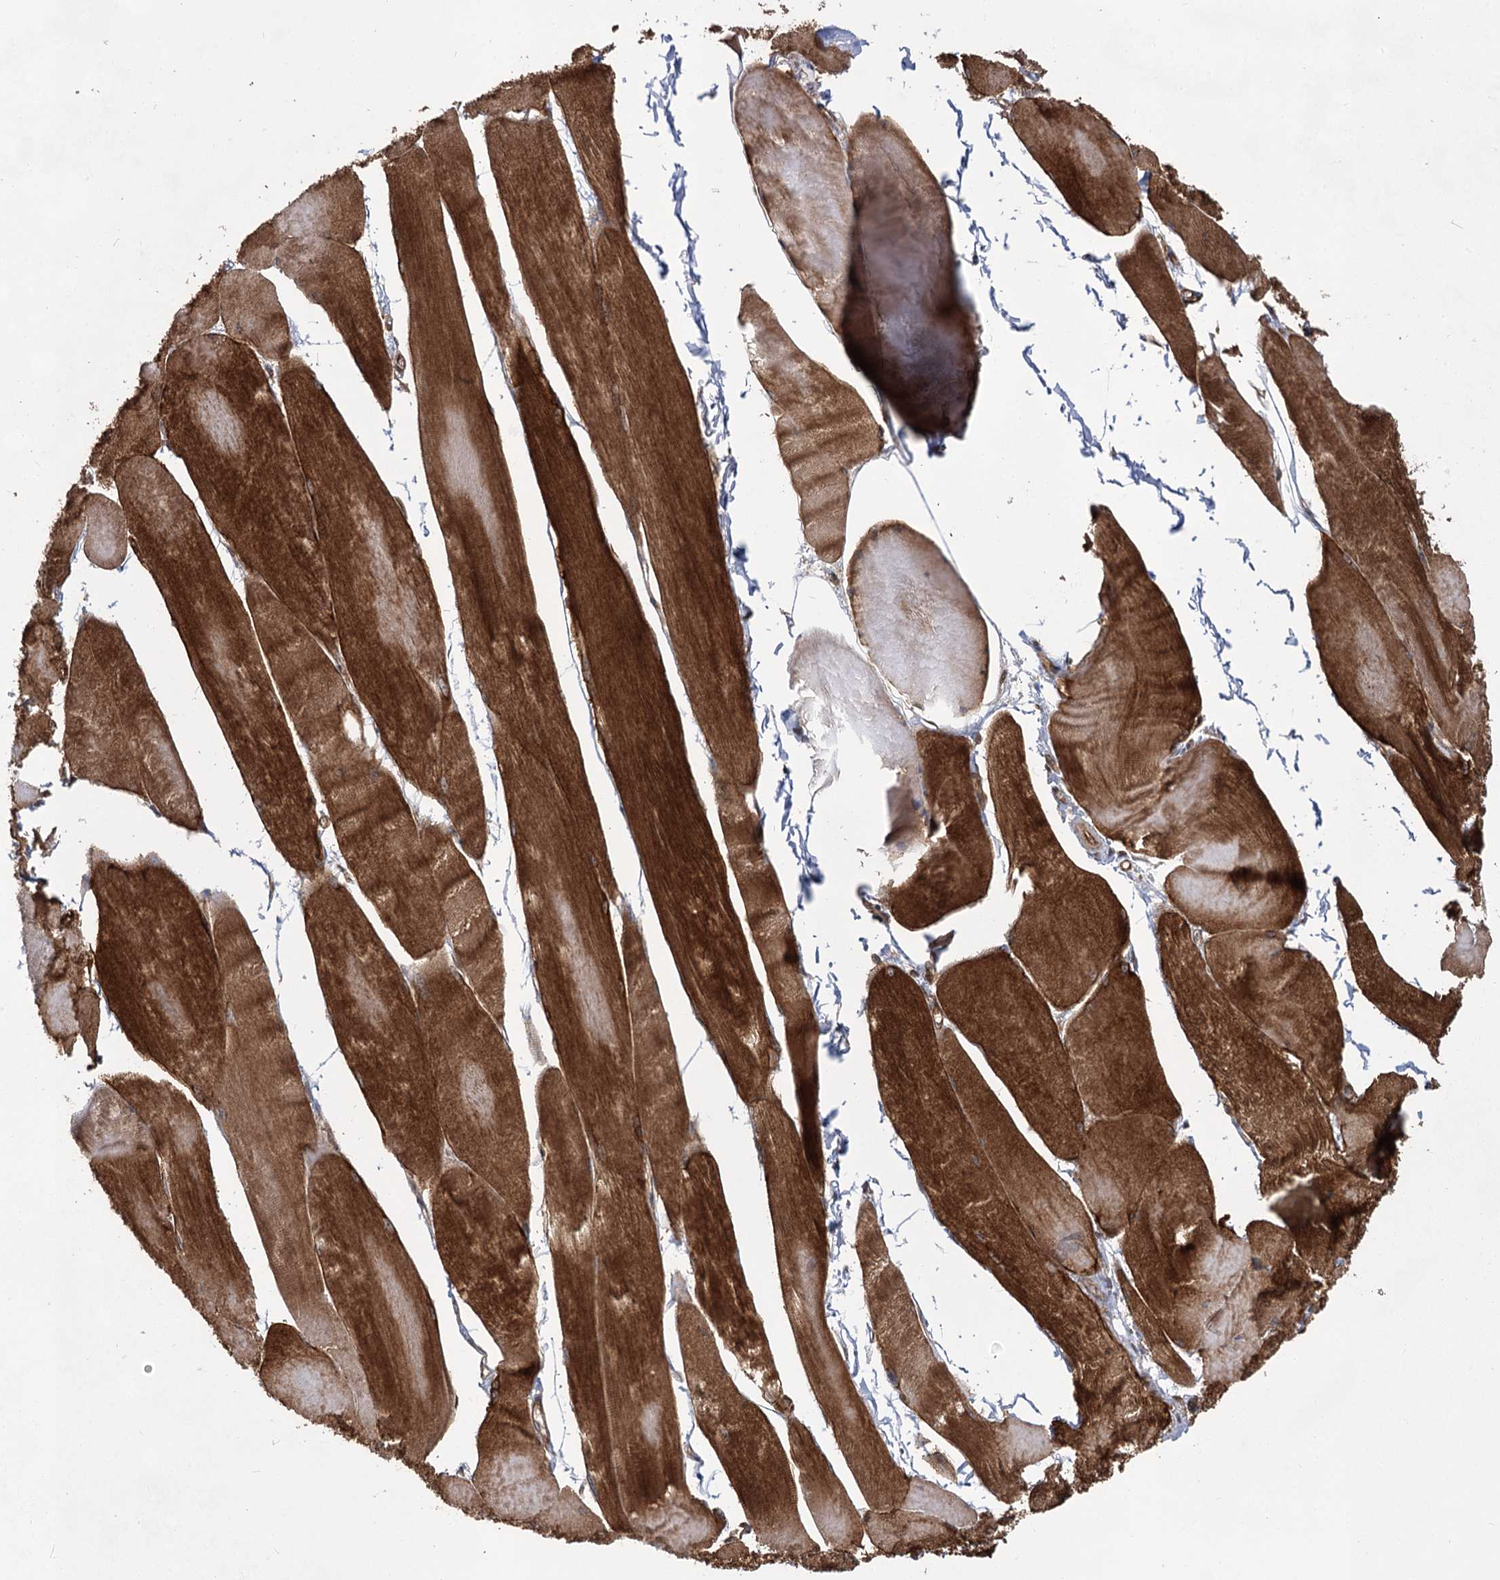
{"staining": {"intensity": "strong", "quantity": ">75%", "location": "cytoplasmic/membranous"}, "tissue": "skeletal muscle", "cell_type": "Myocytes", "image_type": "normal", "snomed": [{"axis": "morphology", "description": "Normal tissue, NOS"}, {"axis": "morphology", "description": "Basal cell carcinoma"}, {"axis": "topography", "description": "Skeletal muscle"}], "caption": "DAB immunohistochemical staining of benign skeletal muscle reveals strong cytoplasmic/membranous protein expression in approximately >75% of myocytes.", "gene": "IQSEC1", "patient": {"sex": "female", "age": 64}}